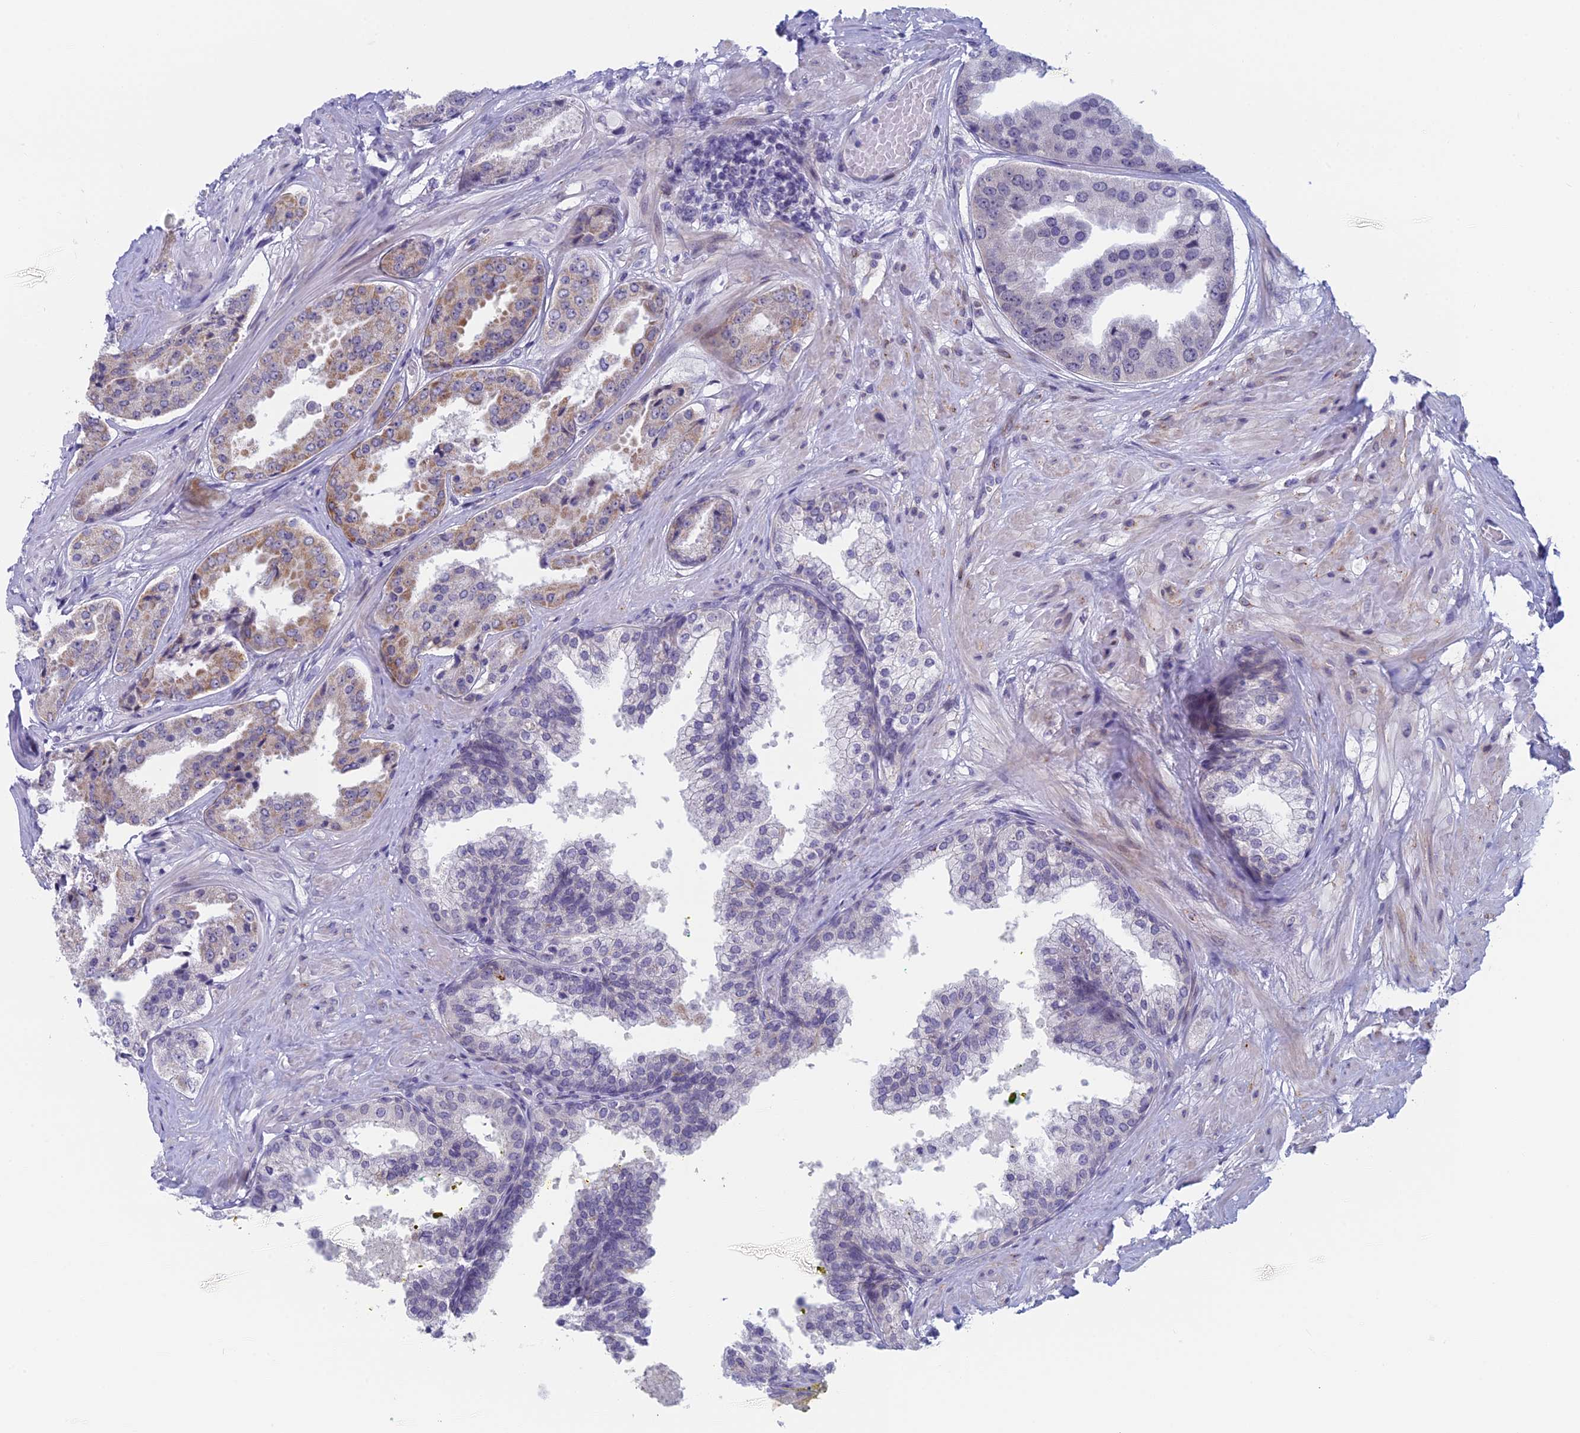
{"staining": {"intensity": "moderate", "quantity": "<25%", "location": "cytoplasmic/membranous"}, "tissue": "prostate cancer", "cell_type": "Tumor cells", "image_type": "cancer", "snomed": [{"axis": "morphology", "description": "Adenocarcinoma, High grade"}, {"axis": "topography", "description": "Prostate"}], "caption": "Immunohistochemistry of high-grade adenocarcinoma (prostate) shows low levels of moderate cytoplasmic/membranous expression in approximately <25% of tumor cells. Immunohistochemistry stains the protein in brown and the nuclei are stained blue.", "gene": "PPP1R26", "patient": {"sex": "male", "age": 63}}